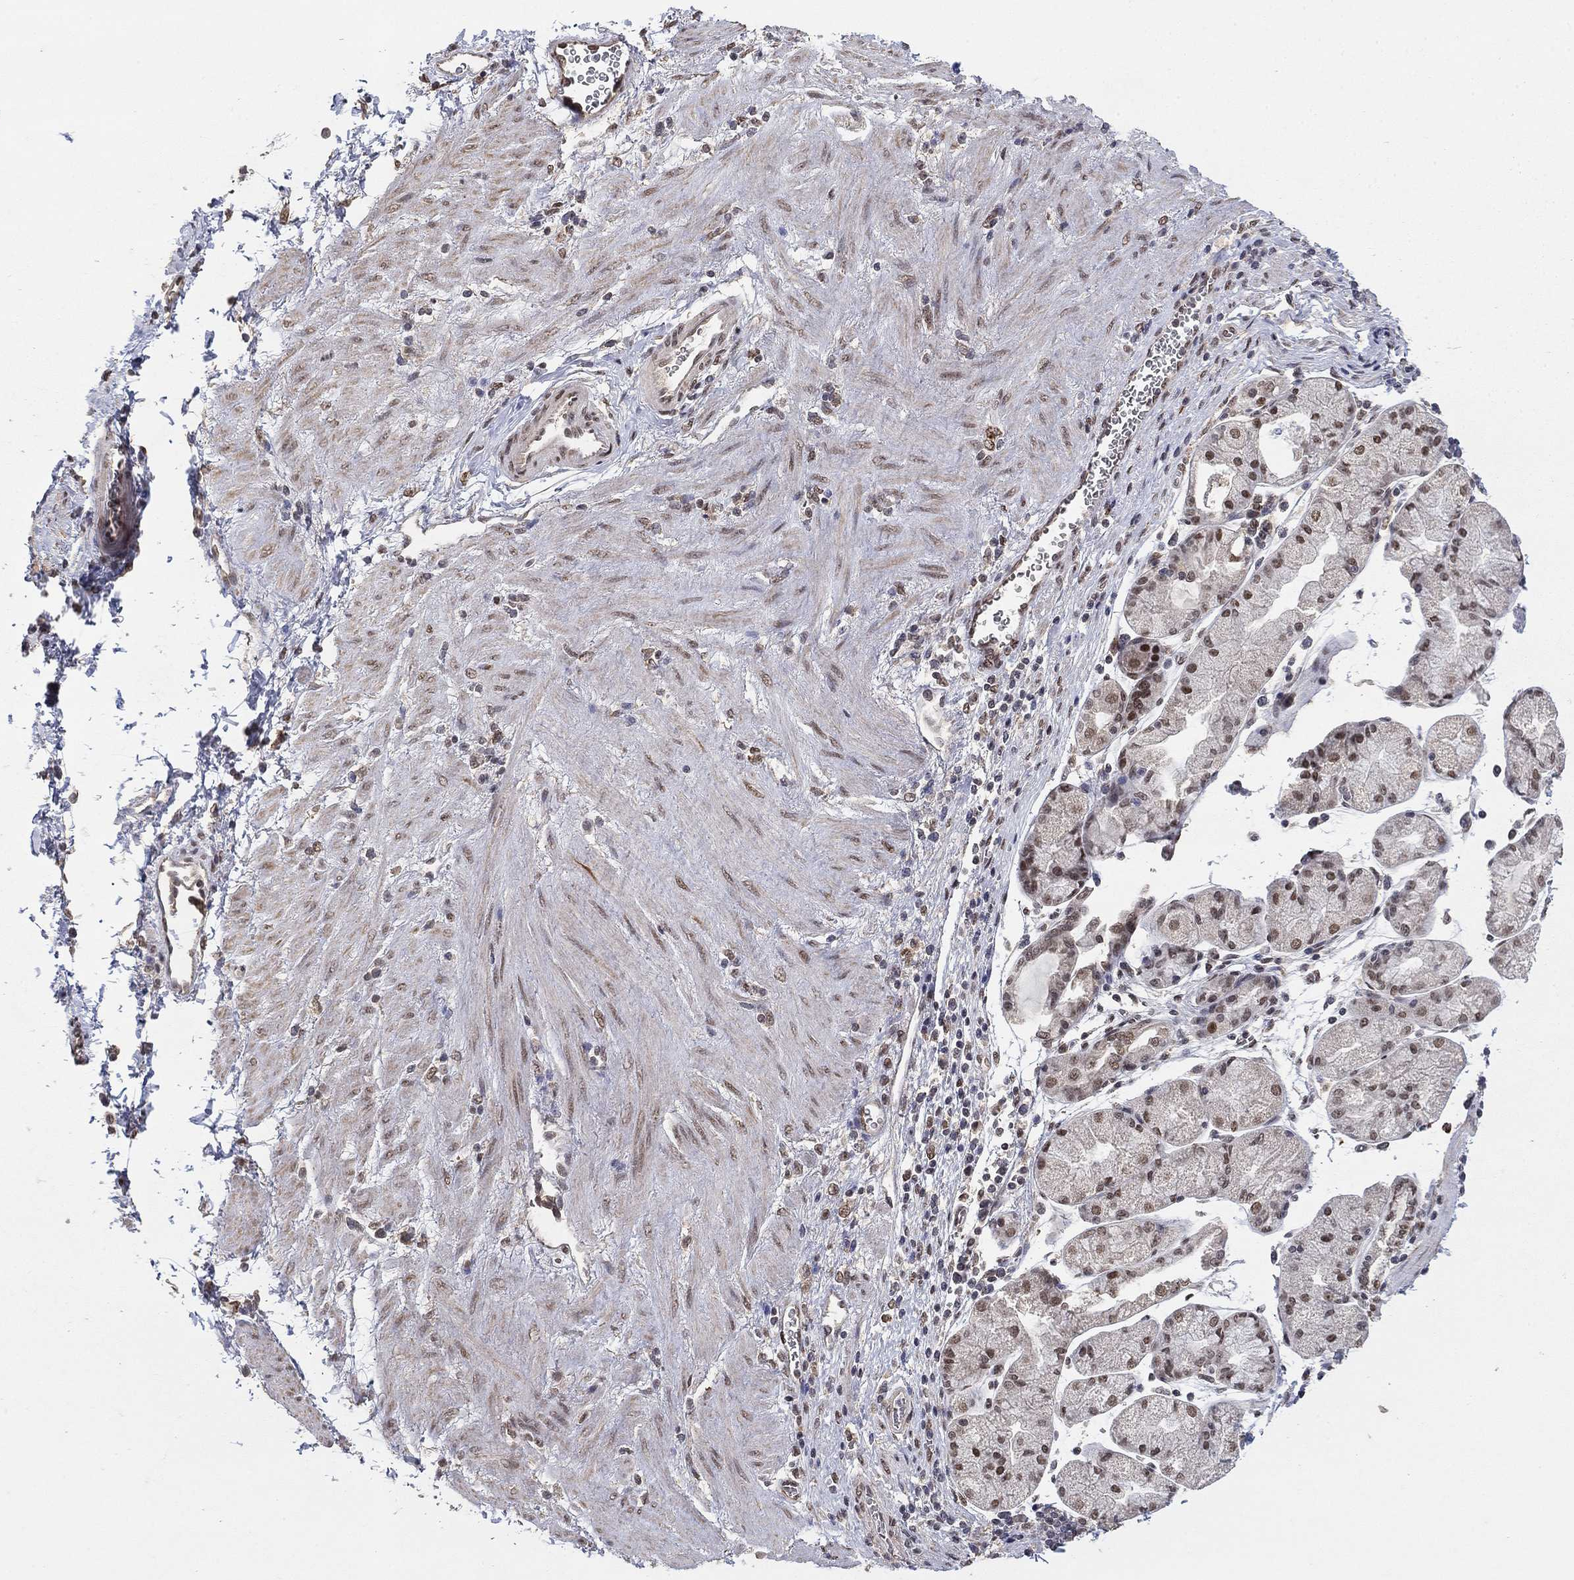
{"staining": {"intensity": "moderate", "quantity": "<25%", "location": "nuclear"}, "tissue": "stomach cancer", "cell_type": "Tumor cells", "image_type": "cancer", "snomed": [{"axis": "morphology", "description": "Adenocarcinoma, NOS"}, {"axis": "topography", "description": "Stomach"}], "caption": "Human adenocarcinoma (stomach) stained with a protein marker demonstrates moderate staining in tumor cells.", "gene": "GRIA3", "patient": {"sex": "female", "age": 57}}